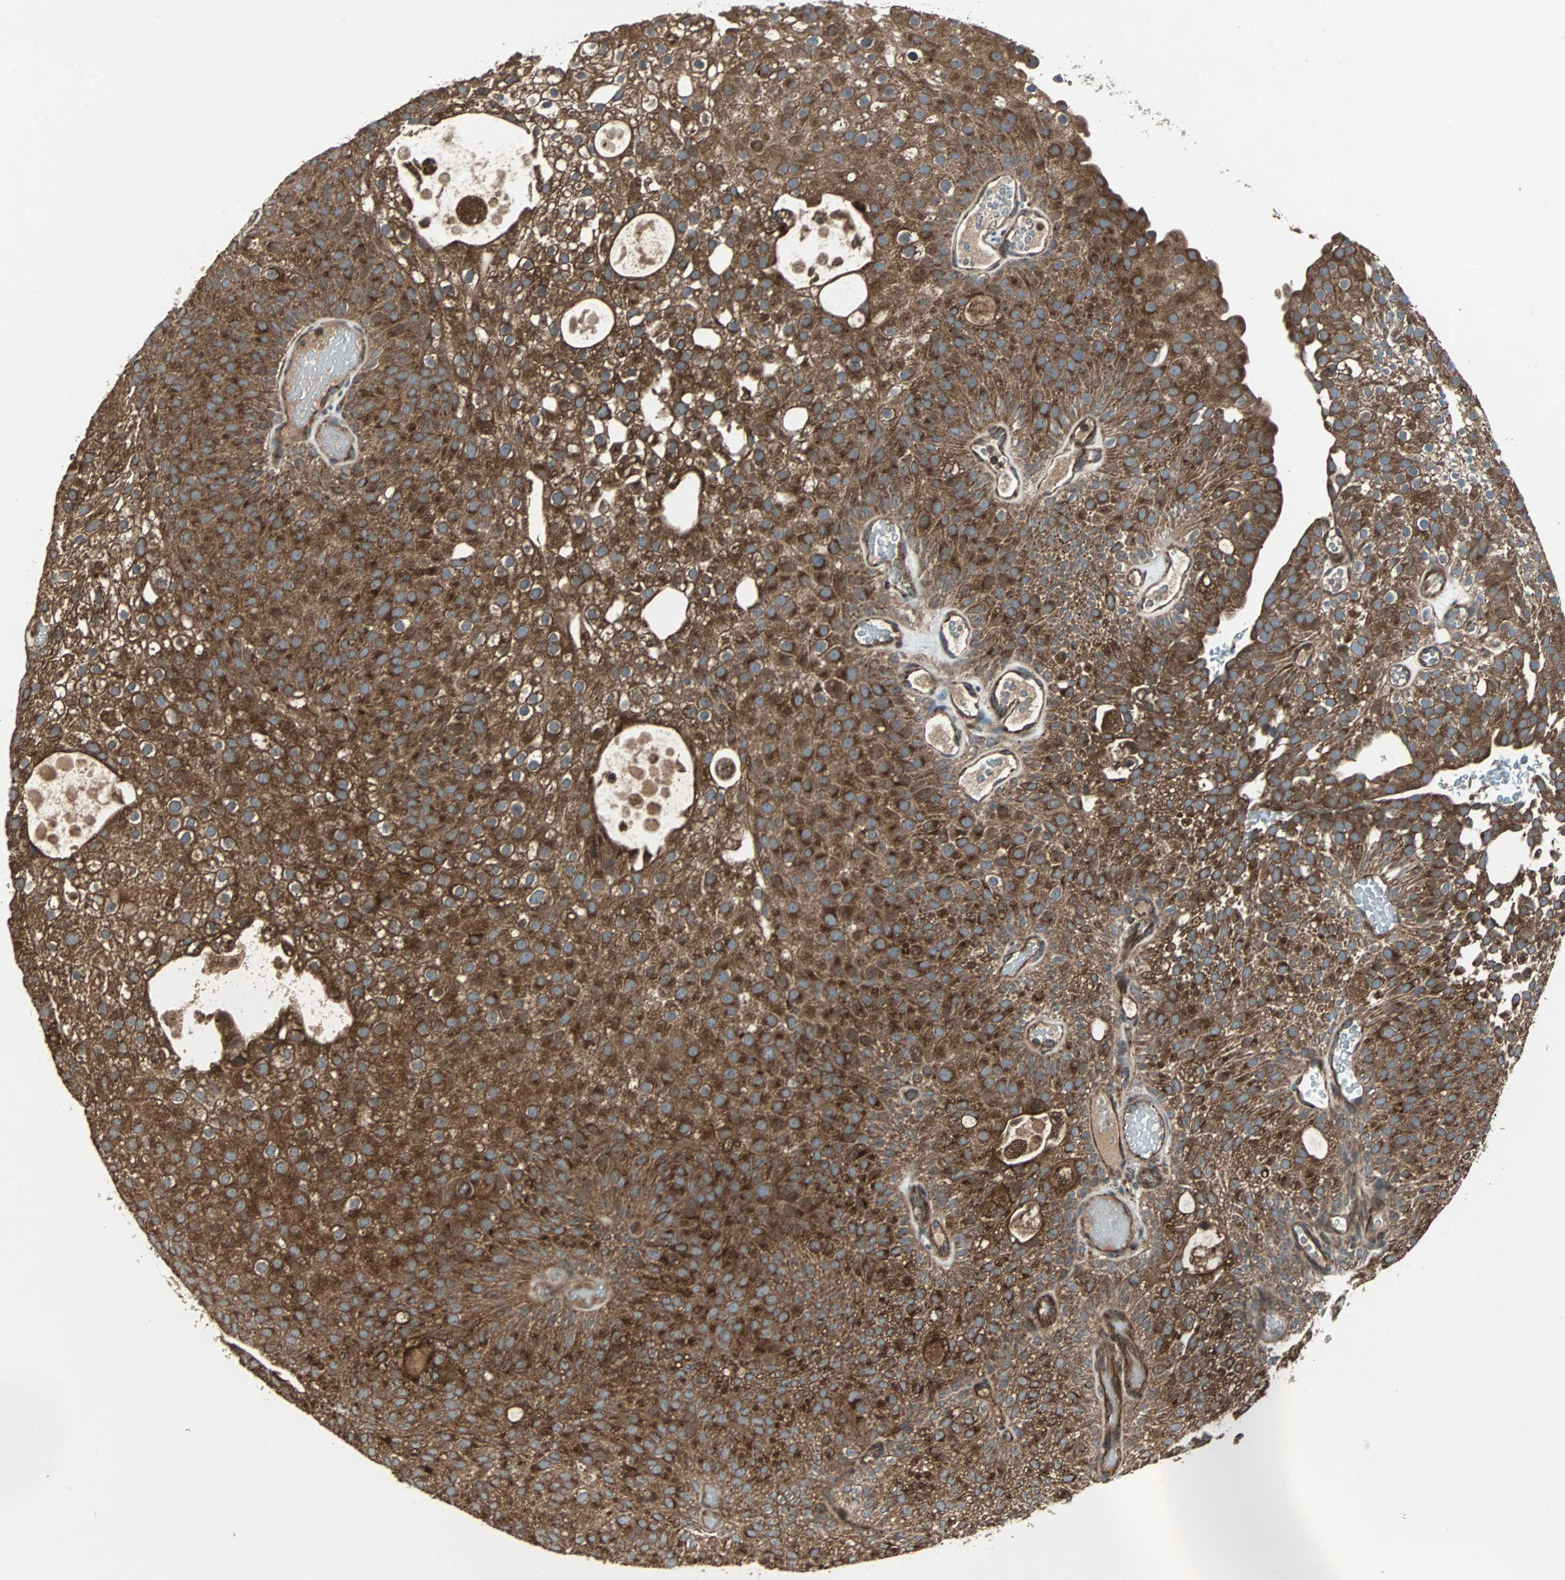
{"staining": {"intensity": "strong", "quantity": ">75%", "location": "cytoplasmic/membranous"}, "tissue": "urothelial cancer", "cell_type": "Tumor cells", "image_type": "cancer", "snomed": [{"axis": "morphology", "description": "Urothelial carcinoma, Low grade"}, {"axis": "topography", "description": "Urinary bladder"}], "caption": "This micrograph demonstrates low-grade urothelial carcinoma stained with immunohistochemistry to label a protein in brown. The cytoplasmic/membranous of tumor cells show strong positivity for the protein. Nuclei are counter-stained blue.", "gene": "RAB7A", "patient": {"sex": "male", "age": 78}}